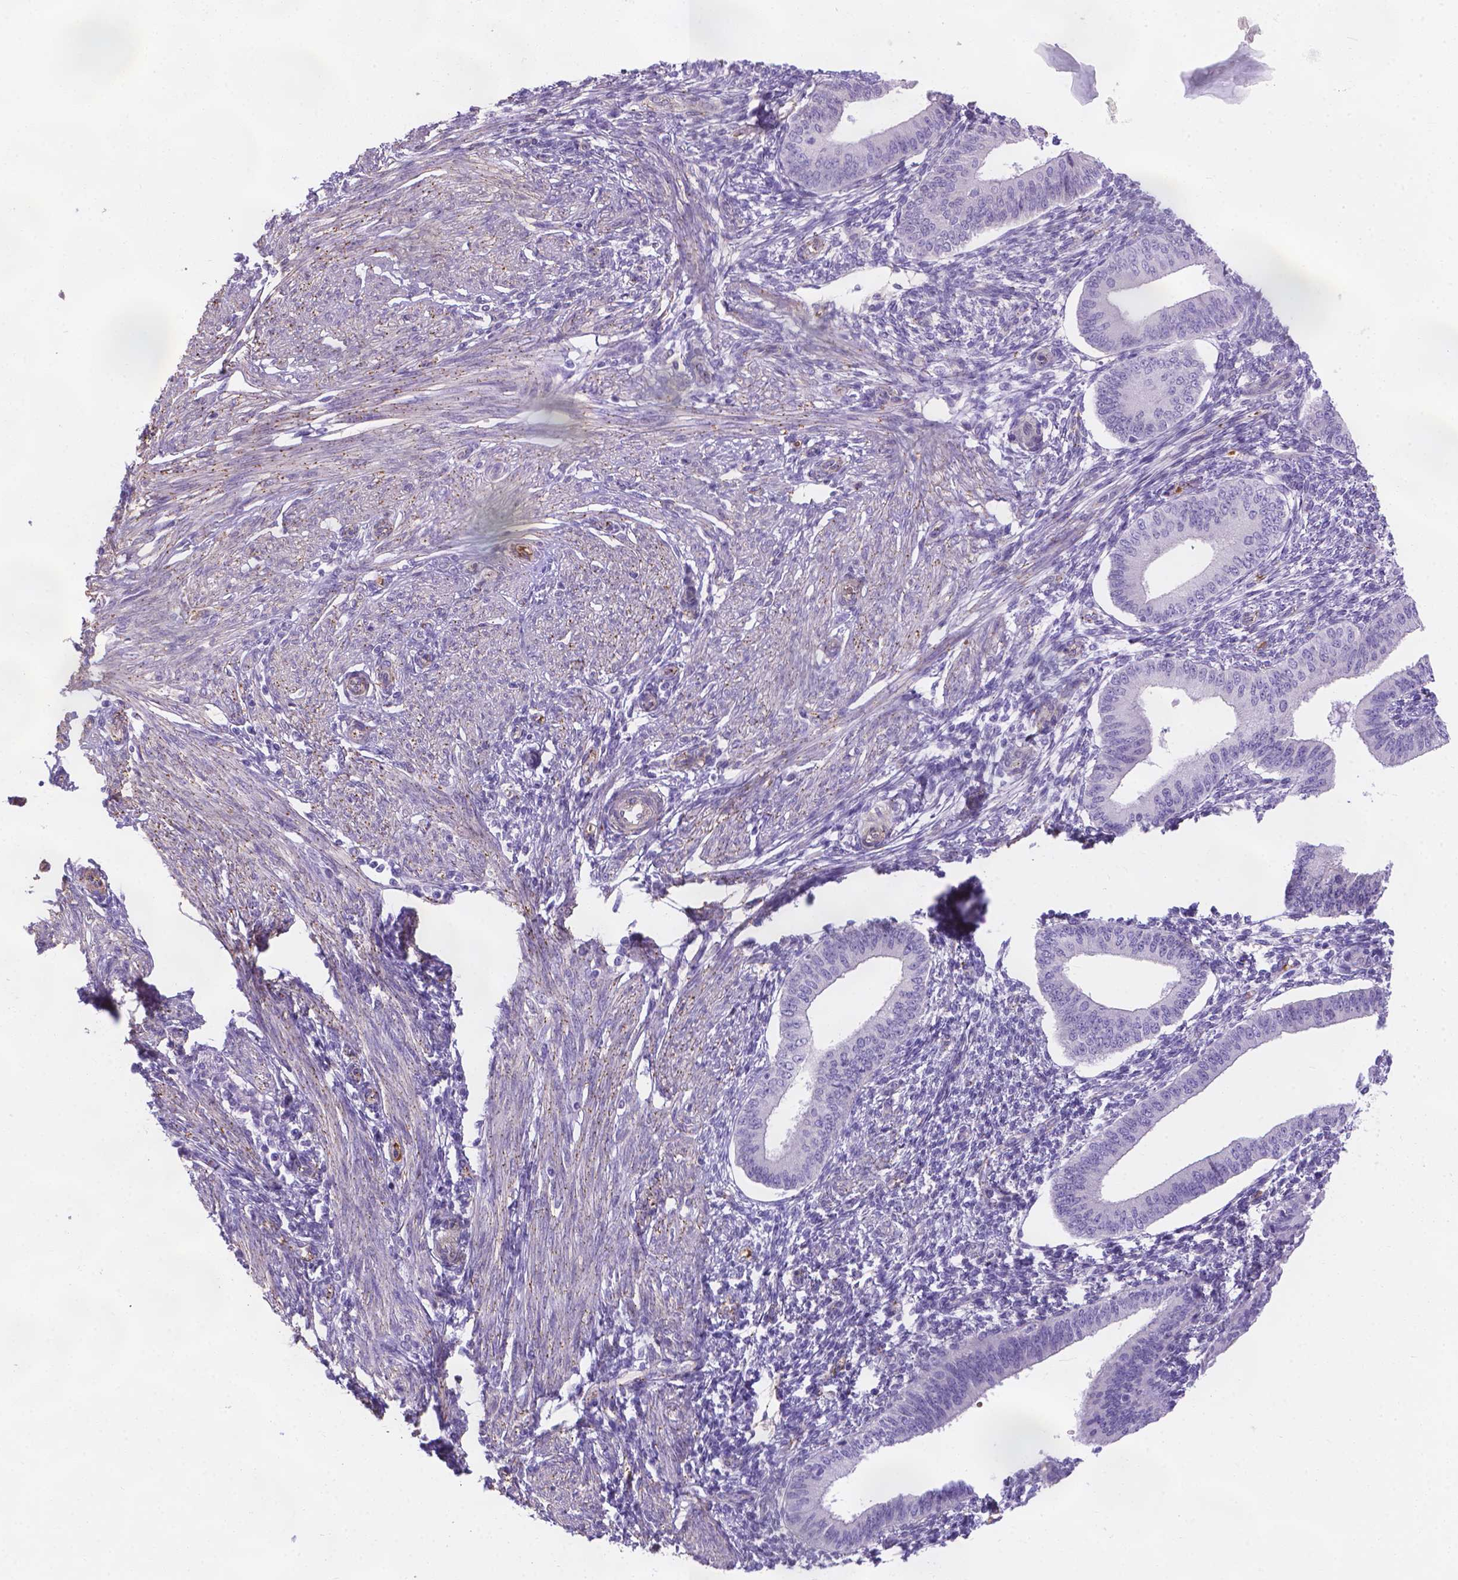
{"staining": {"intensity": "negative", "quantity": "none", "location": "none"}, "tissue": "endometrium", "cell_type": "Cells in endometrial stroma", "image_type": "normal", "snomed": [{"axis": "morphology", "description": "Normal tissue, NOS"}, {"axis": "topography", "description": "Endometrium"}], "caption": "Immunohistochemistry (IHC) image of benign endometrium stained for a protein (brown), which reveals no positivity in cells in endometrial stroma.", "gene": "SLC40A1", "patient": {"sex": "female", "age": 42}}